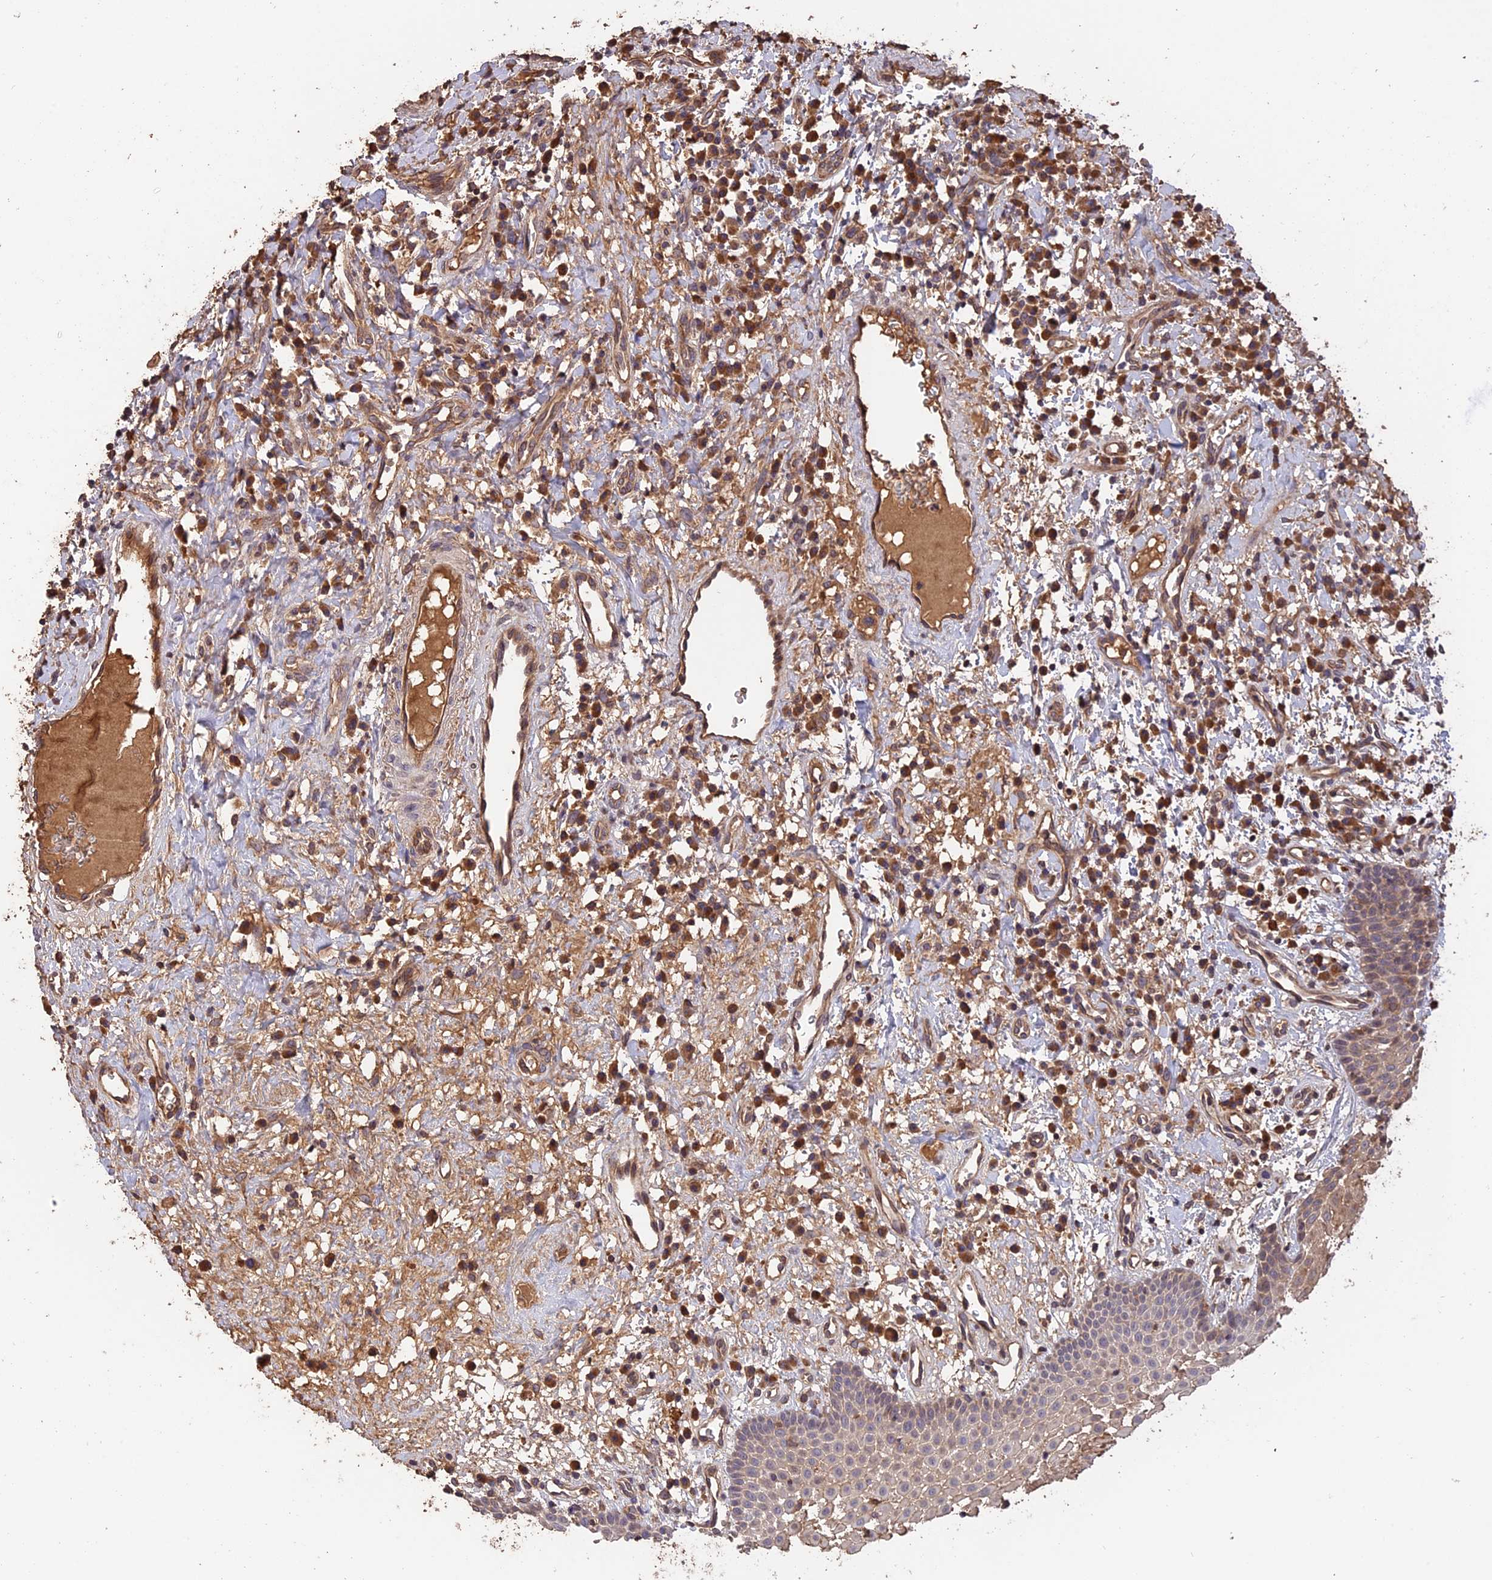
{"staining": {"intensity": "strong", "quantity": "25%-75%", "location": "cytoplasmic/membranous"}, "tissue": "oral mucosa", "cell_type": "Squamous epithelial cells", "image_type": "normal", "snomed": [{"axis": "morphology", "description": "Normal tissue, NOS"}, {"axis": "topography", "description": "Oral tissue"}], "caption": "Protein analysis of benign oral mucosa demonstrates strong cytoplasmic/membranous positivity in approximately 25%-75% of squamous epithelial cells.", "gene": "RASAL1", "patient": {"sex": "male", "age": 74}}